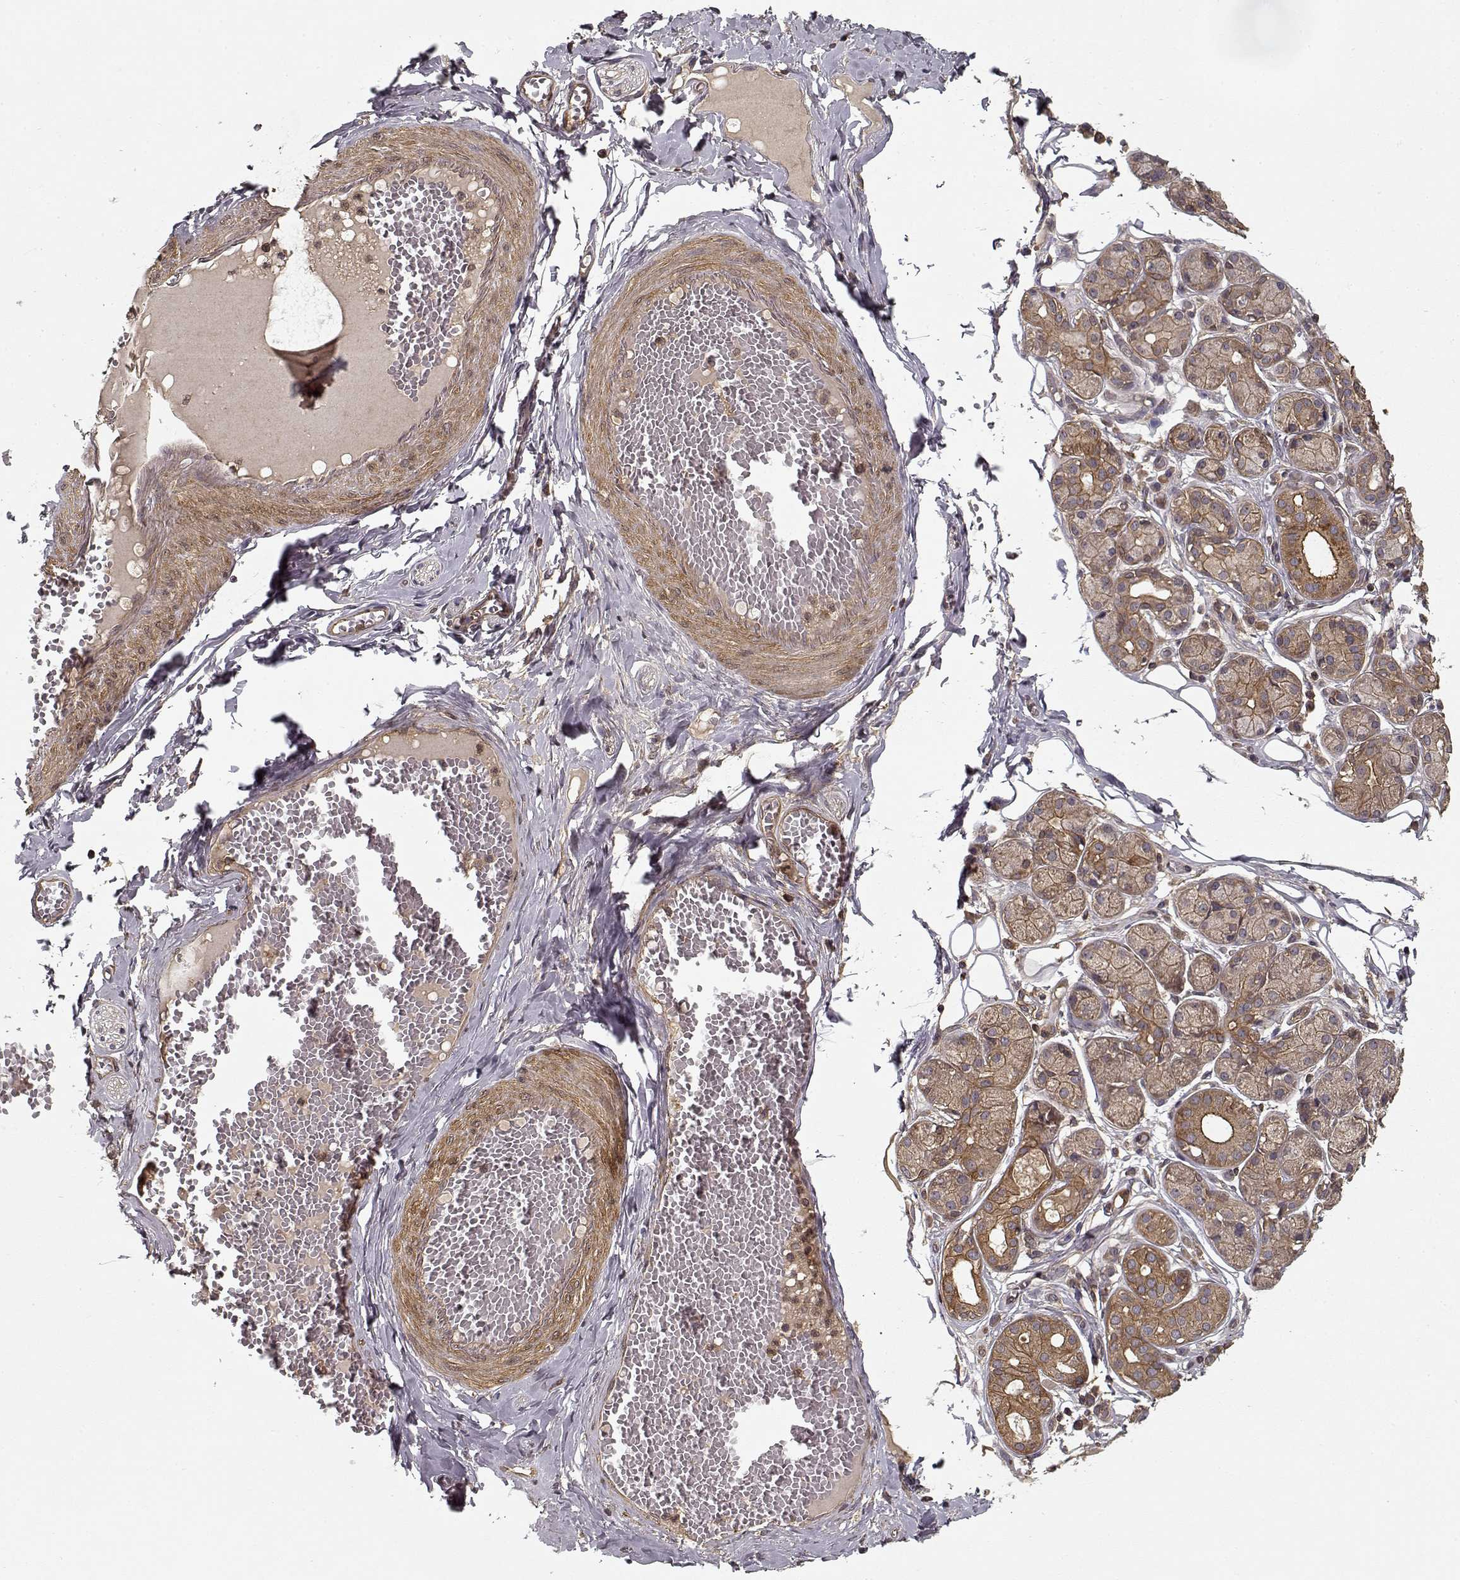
{"staining": {"intensity": "moderate", "quantity": ">75%", "location": "cytoplasmic/membranous"}, "tissue": "salivary gland", "cell_type": "Glandular cells", "image_type": "normal", "snomed": [{"axis": "morphology", "description": "Normal tissue, NOS"}, {"axis": "topography", "description": "Salivary gland"}, {"axis": "topography", "description": "Peripheral nerve tissue"}], "caption": "A brown stain labels moderate cytoplasmic/membranous positivity of a protein in glandular cells of normal salivary gland. (DAB IHC with brightfield microscopy, high magnification).", "gene": "PPP1R12A", "patient": {"sex": "male", "age": 71}}